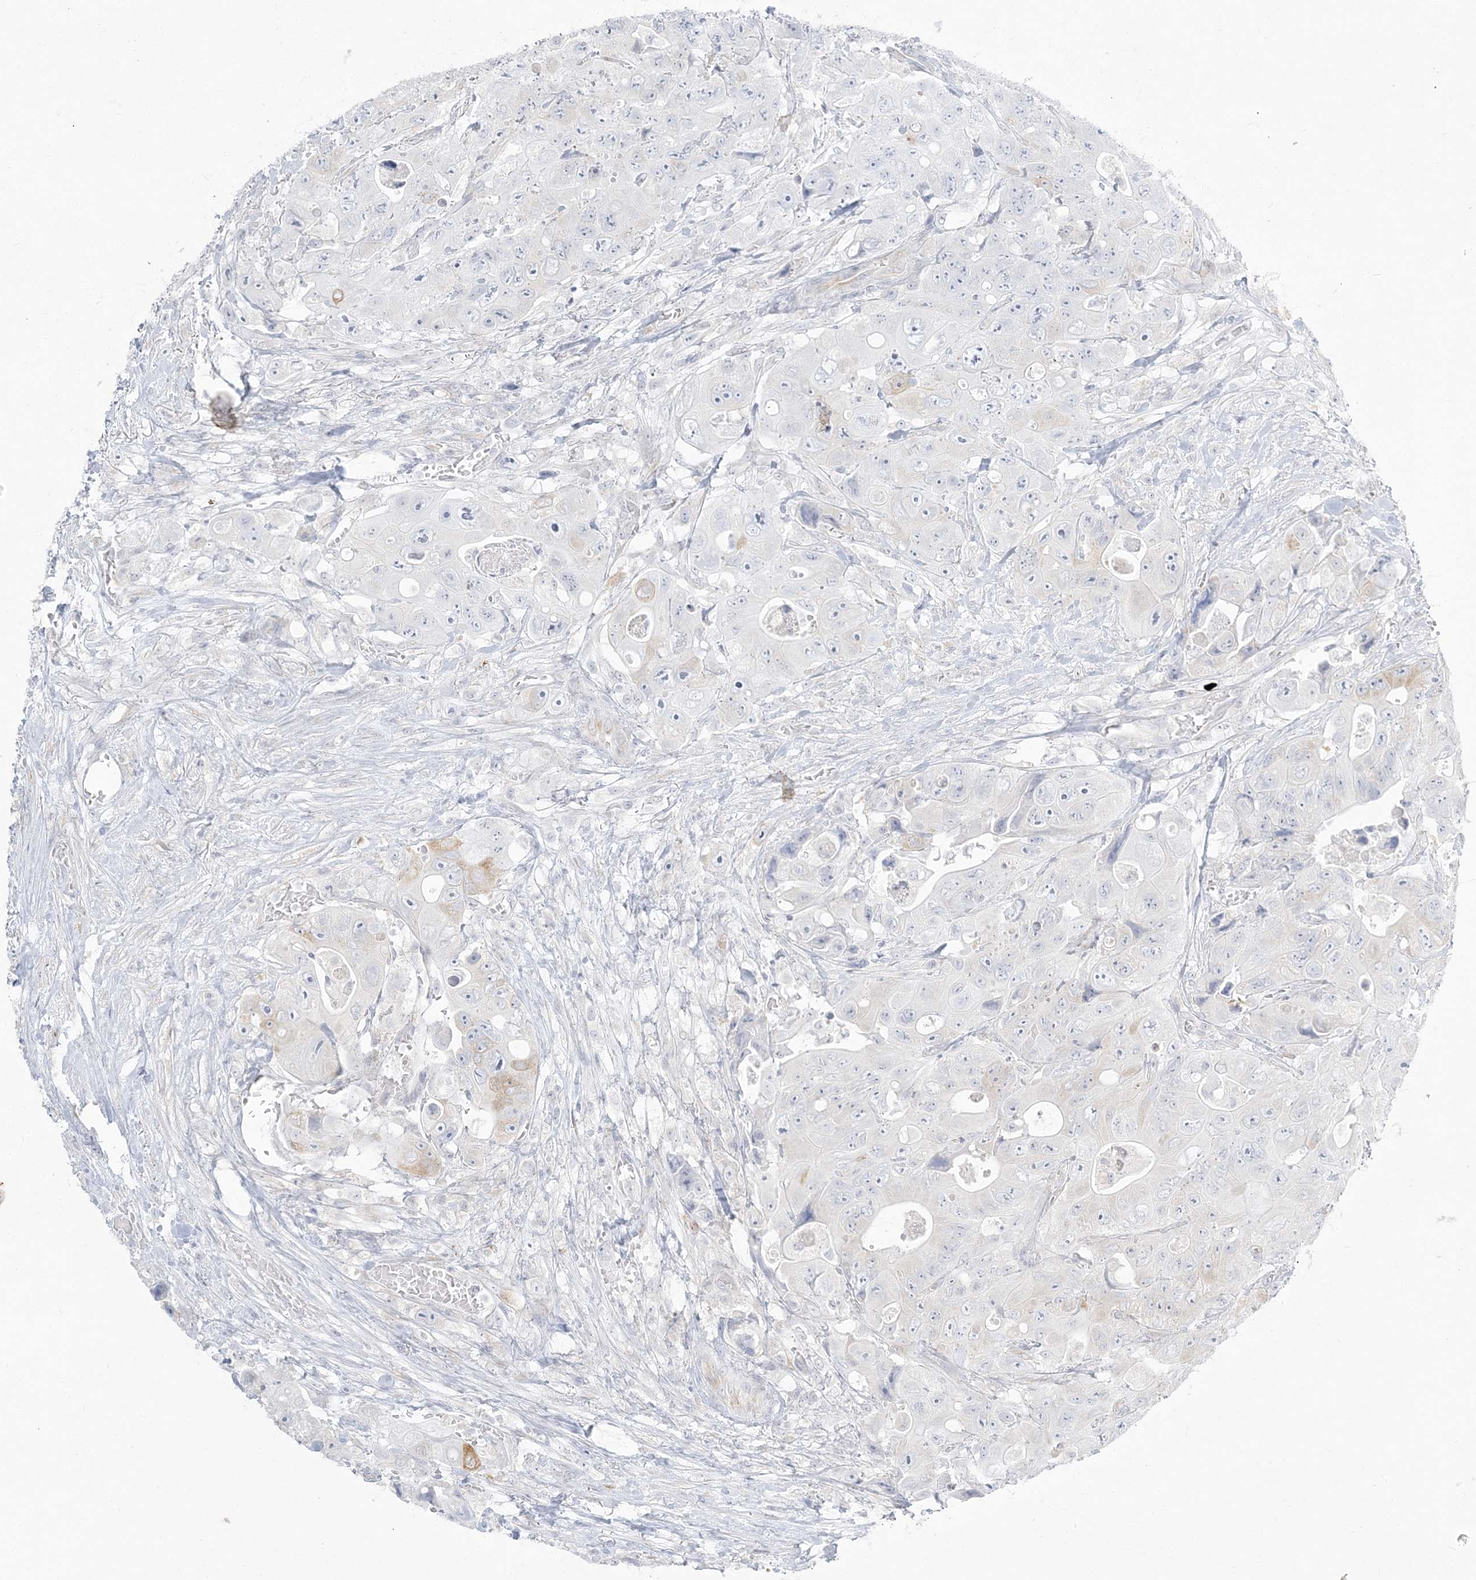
{"staining": {"intensity": "negative", "quantity": "none", "location": "none"}, "tissue": "colorectal cancer", "cell_type": "Tumor cells", "image_type": "cancer", "snomed": [{"axis": "morphology", "description": "Adenocarcinoma, NOS"}, {"axis": "topography", "description": "Colon"}], "caption": "IHC micrograph of neoplastic tissue: human colorectal cancer (adenocarcinoma) stained with DAB (3,3'-diaminobenzidine) shows no significant protein positivity in tumor cells.", "gene": "ZC3H6", "patient": {"sex": "female", "age": 46}}